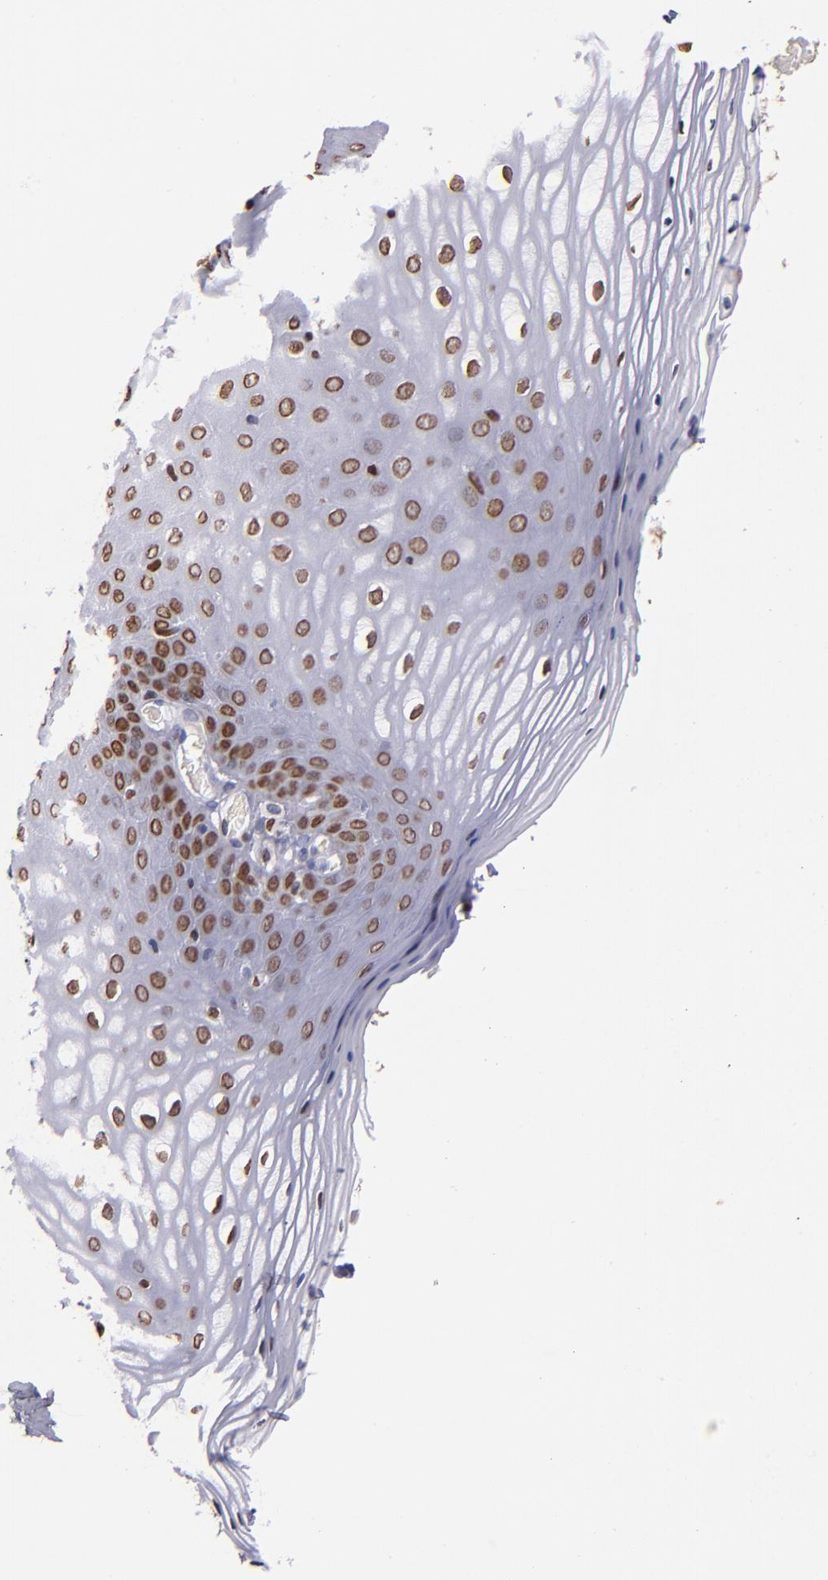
{"staining": {"intensity": "strong", "quantity": ">75%", "location": "nuclear"}, "tissue": "vagina", "cell_type": "Squamous epithelial cells", "image_type": "normal", "snomed": [{"axis": "morphology", "description": "Normal tissue, NOS"}, {"axis": "topography", "description": "Vagina"}], "caption": "DAB (3,3'-diaminobenzidine) immunohistochemical staining of unremarkable human vagina shows strong nuclear protein expression in approximately >75% of squamous epithelial cells.", "gene": "CDKL5", "patient": {"sex": "female", "age": 55}}